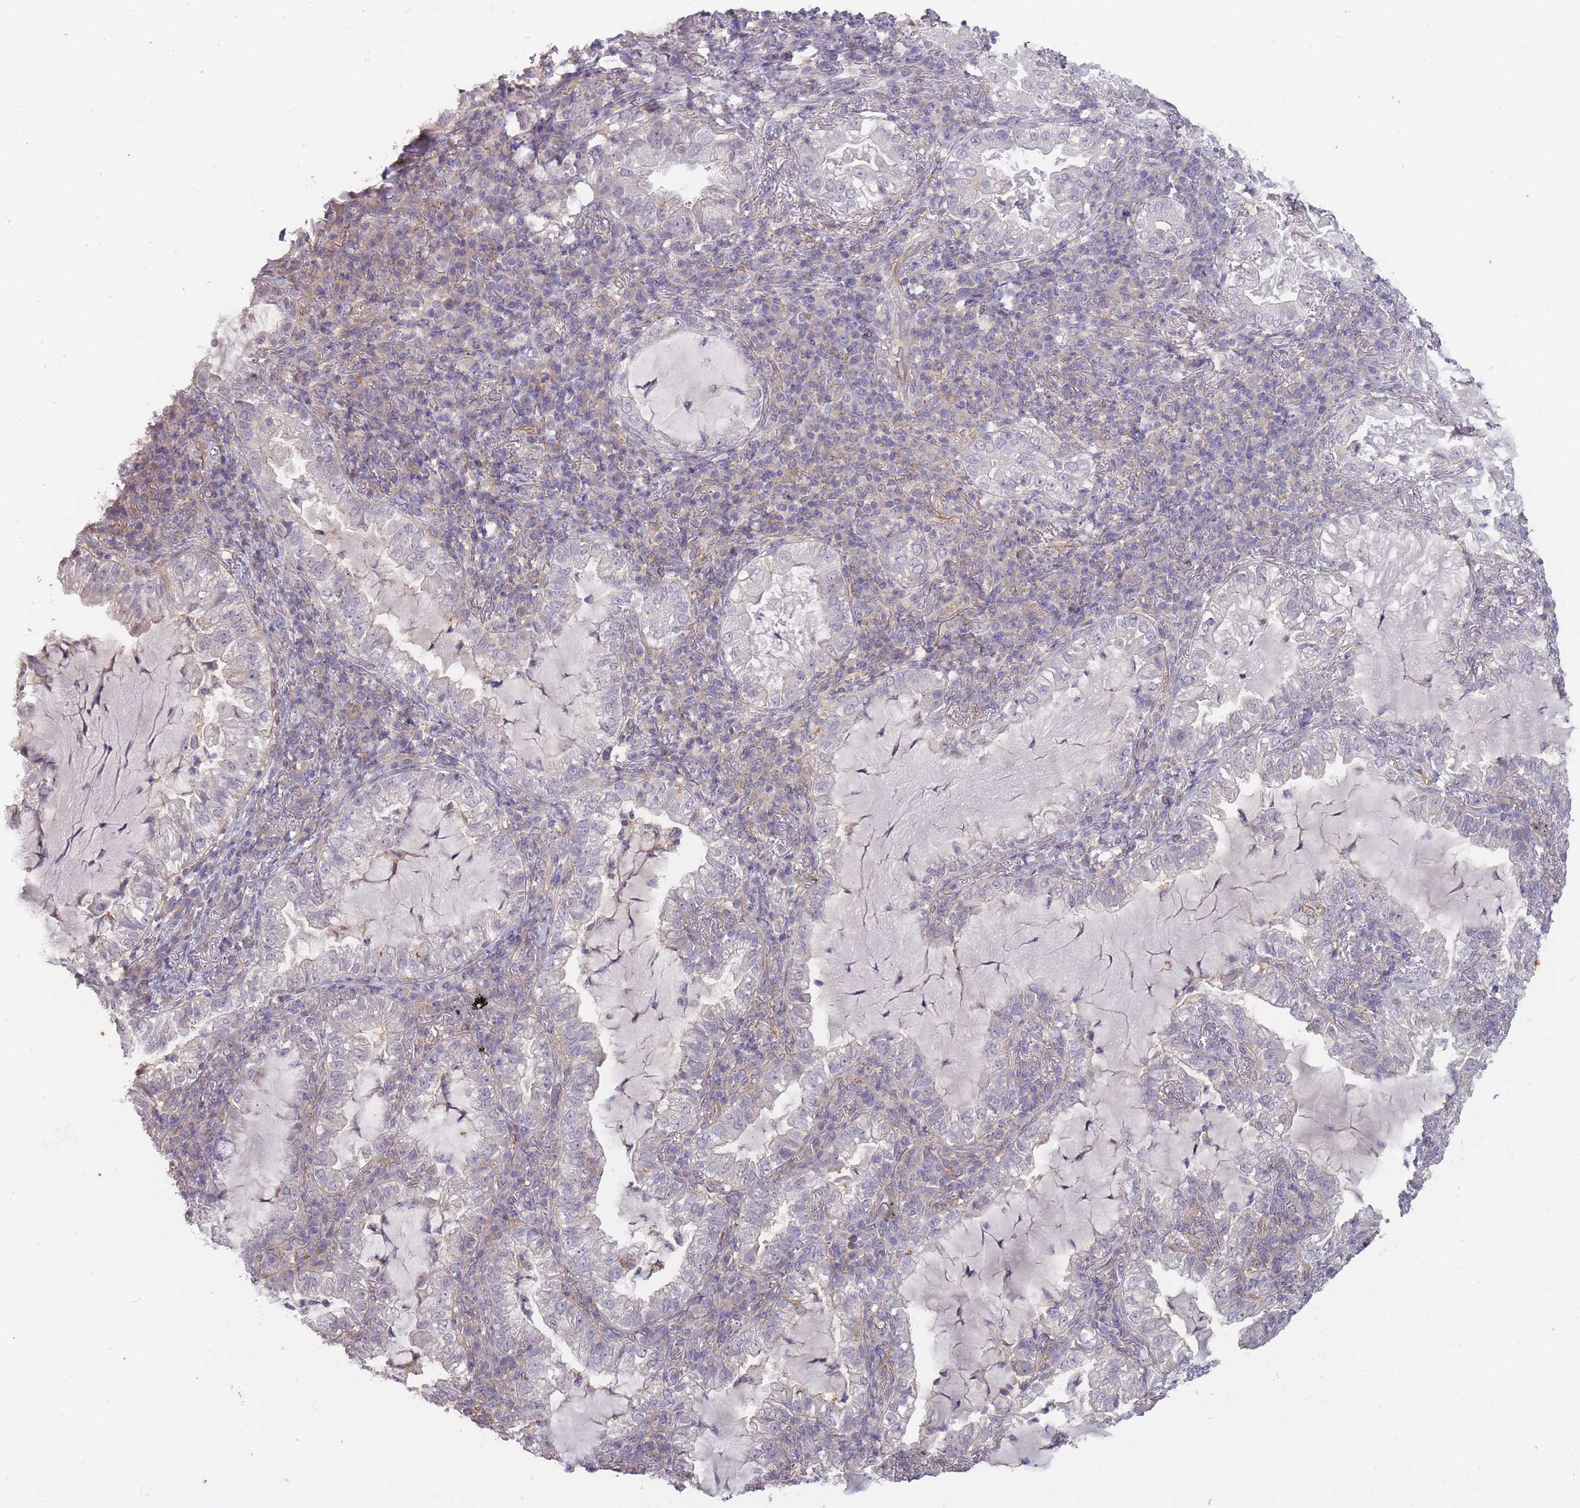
{"staining": {"intensity": "negative", "quantity": "none", "location": "none"}, "tissue": "lung cancer", "cell_type": "Tumor cells", "image_type": "cancer", "snomed": [{"axis": "morphology", "description": "Adenocarcinoma, NOS"}, {"axis": "topography", "description": "Lung"}], "caption": "Immunohistochemistry (IHC) image of adenocarcinoma (lung) stained for a protein (brown), which displays no staining in tumor cells.", "gene": "TET3", "patient": {"sex": "female", "age": 73}}